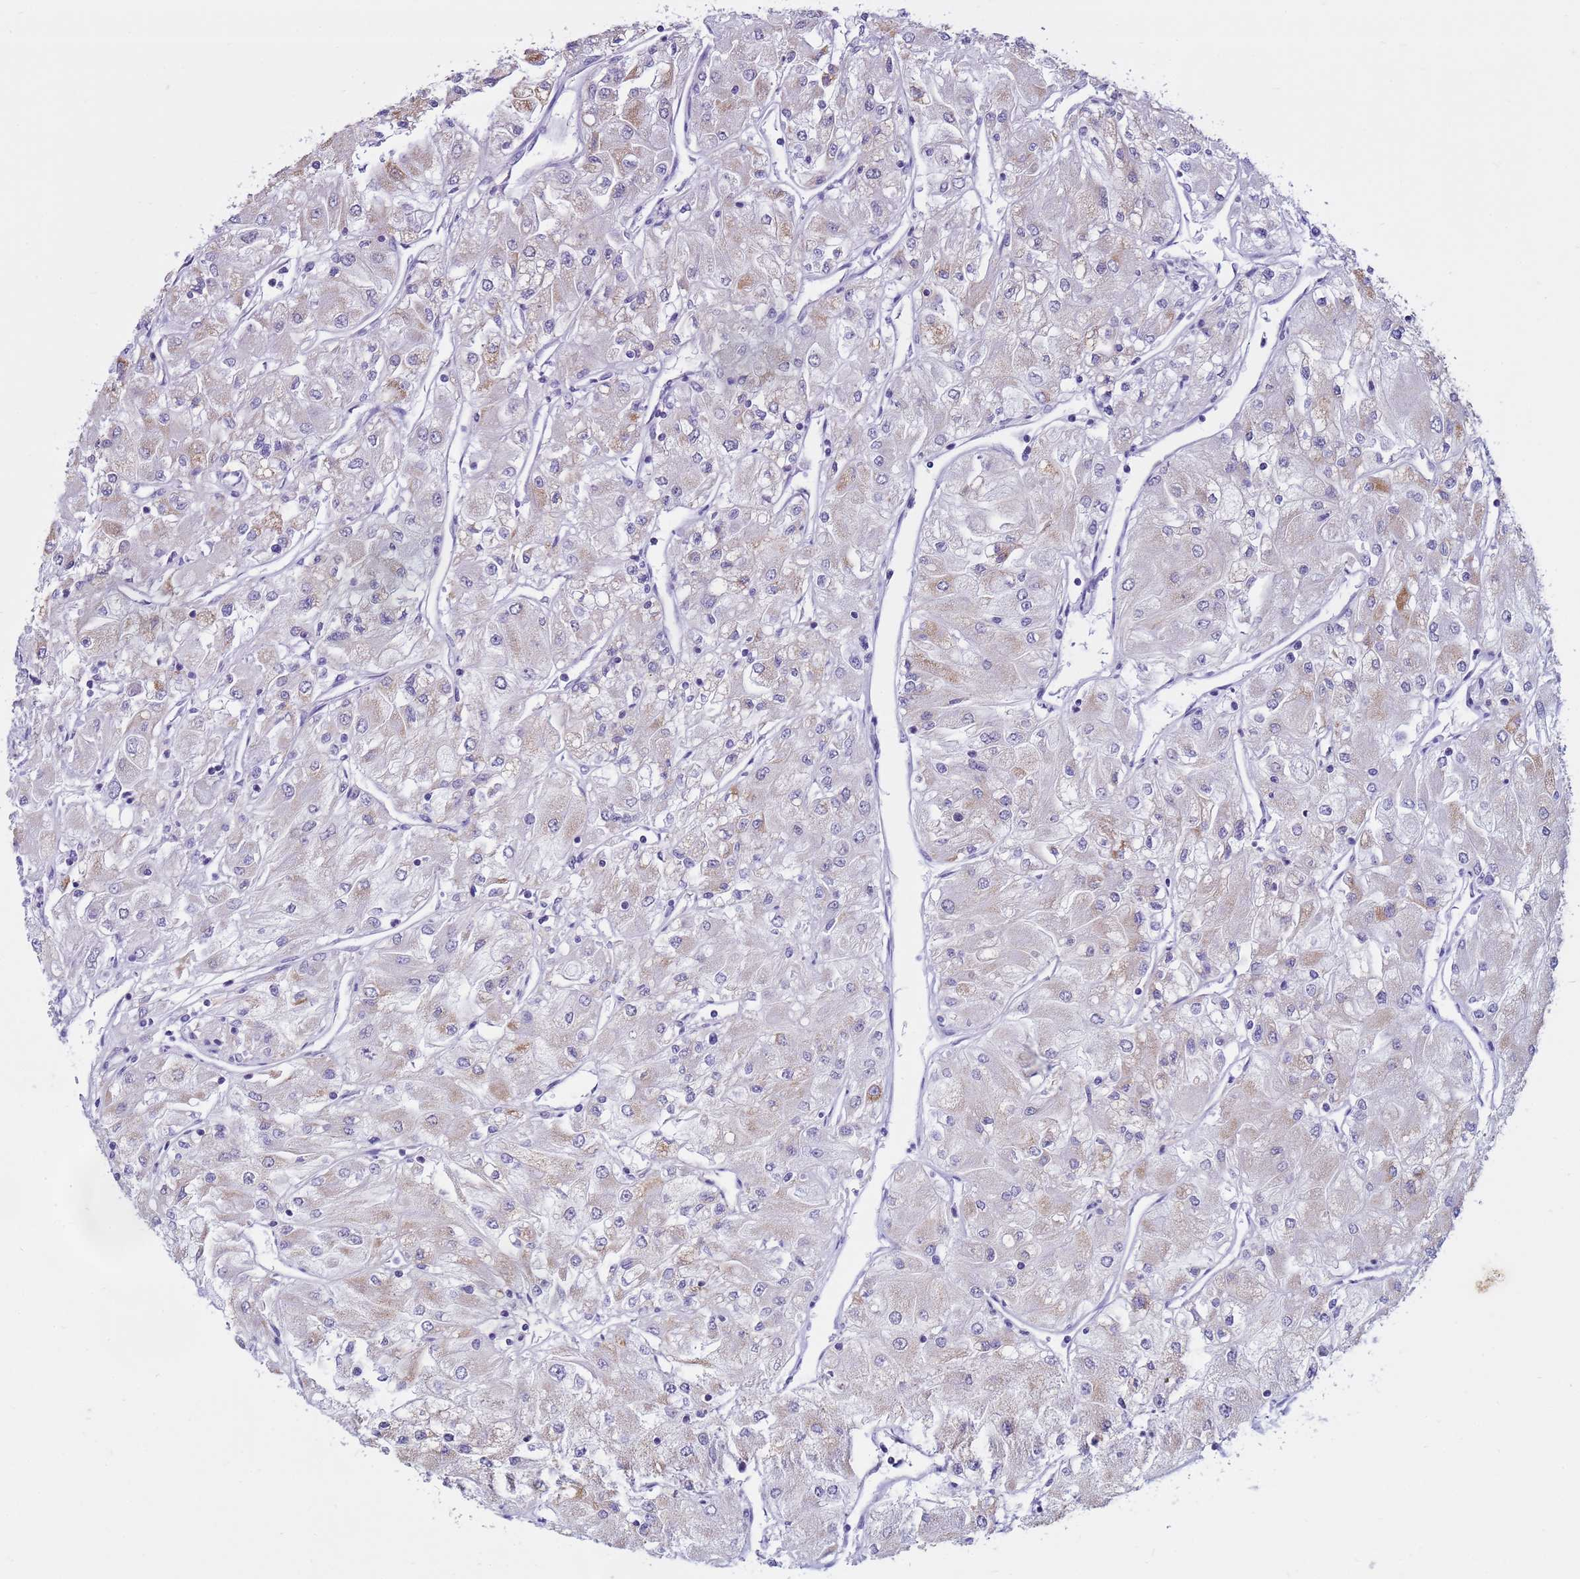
{"staining": {"intensity": "weak", "quantity": "<25%", "location": "cytoplasmic/membranous"}, "tissue": "renal cancer", "cell_type": "Tumor cells", "image_type": "cancer", "snomed": [{"axis": "morphology", "description": "Adenocarcinoma, NOS"}, {"axis": "topography", "description": "Kidney"}], "caption": "Immunohistochemistry photomicrograph of renal cancer stained for a protein (brown), which displays no expression in tumor cells.", "gene": "CDK2AP2", "patient": {"sex": "male", "age": 80}}